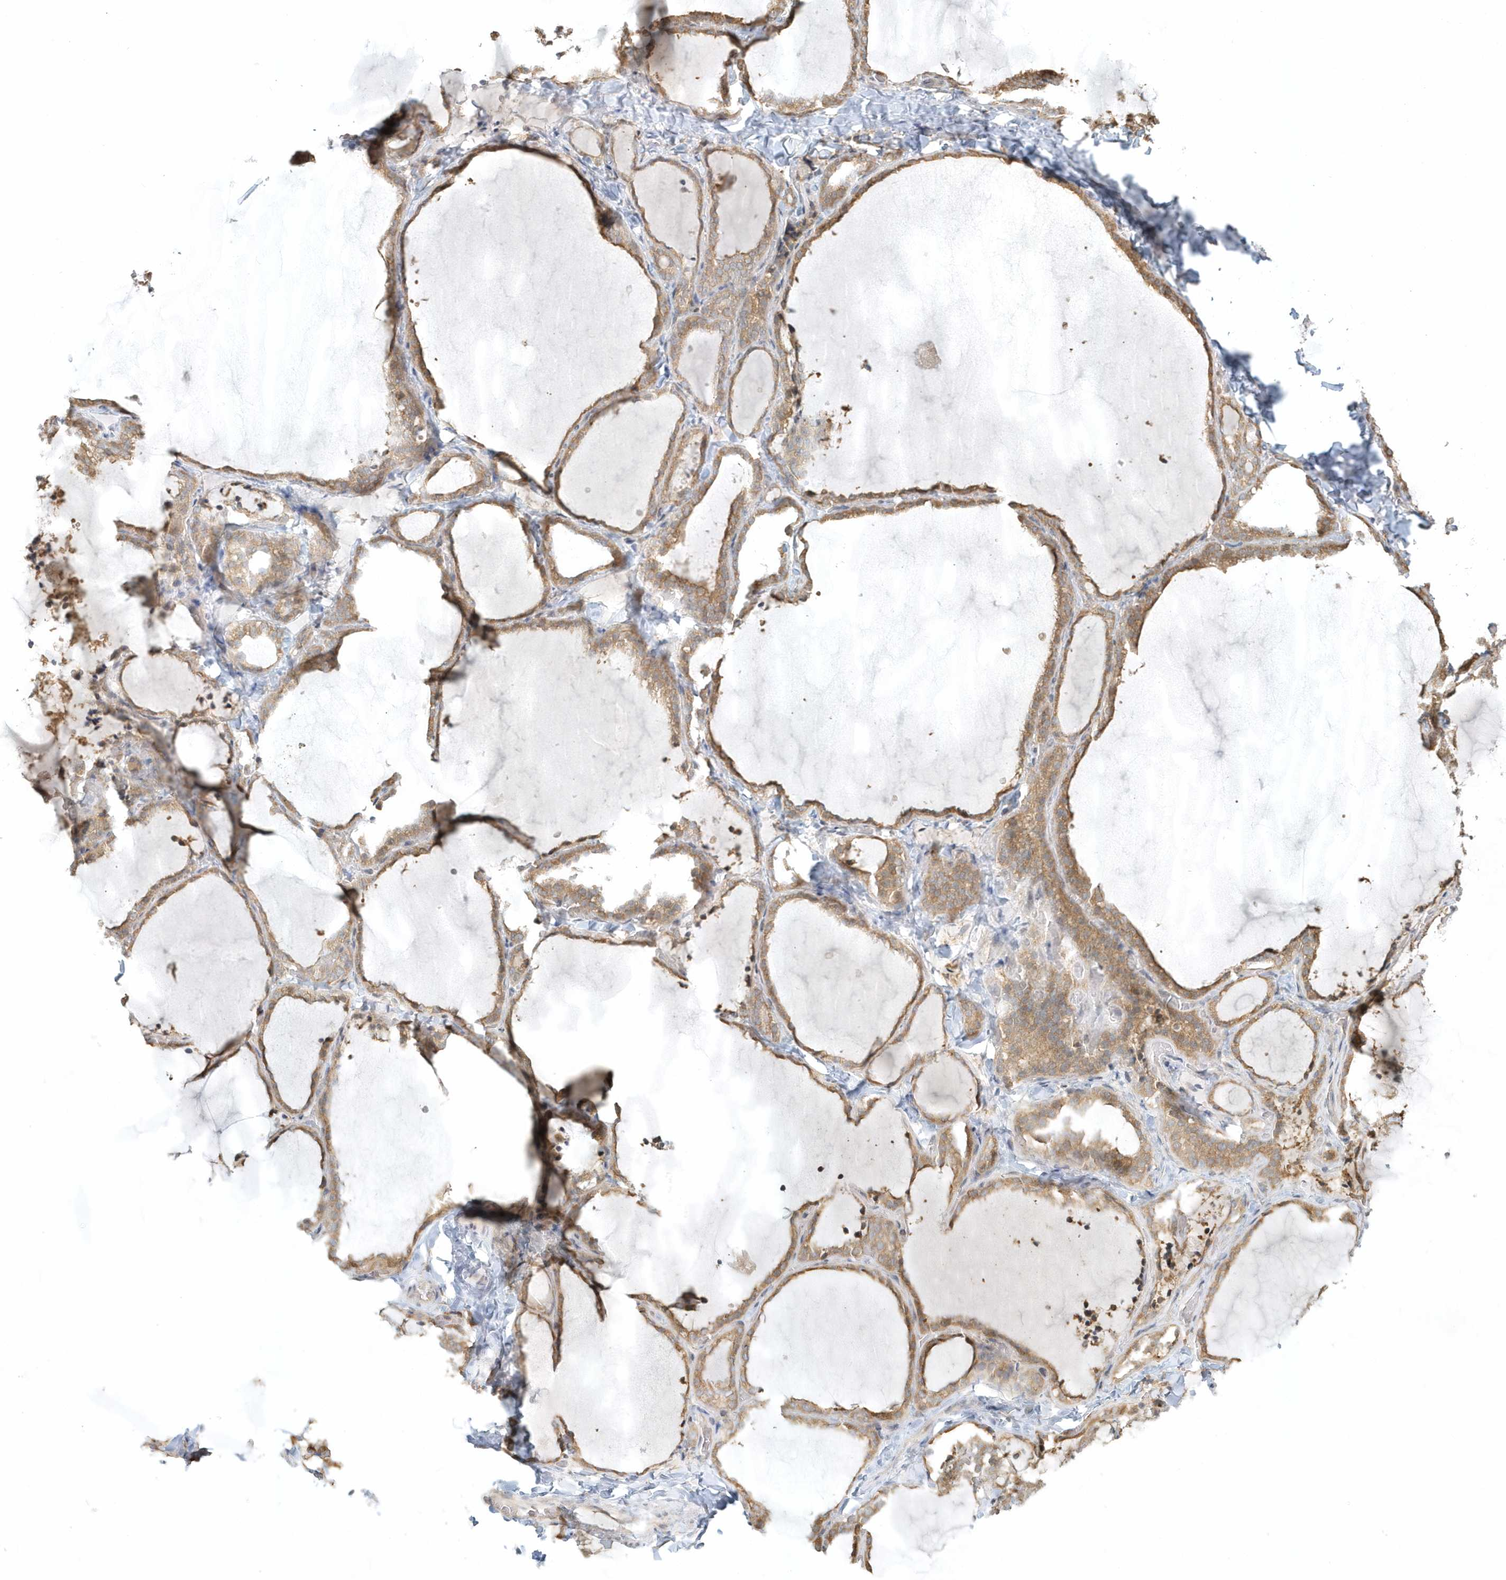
{"staining": {"intensity": "moderate", "quantity": ">75%", "location": "cytoplasmic/membranous,nuclear"}, "tissue": "thyroid gland", "cell_type": "Glandular cells", "image_type": "normal", "snomed": [{"axis": "morphology", "description": "Normal tissue, NOS"}, {"axis": "topography", "description": "Thyroid gland"}], "caption": "A medium amount of moderate cytoplasmic/membranous,nuclear positivity is present in approximately >75% of glandular cells in unremarkable thyroid gland. (DAB (3,3'-diaminobenzidine) IHC with brightfield microscopy, high magnification).", "gene": "PSMD6", "patient": {"sex": "female", "age": 22}}